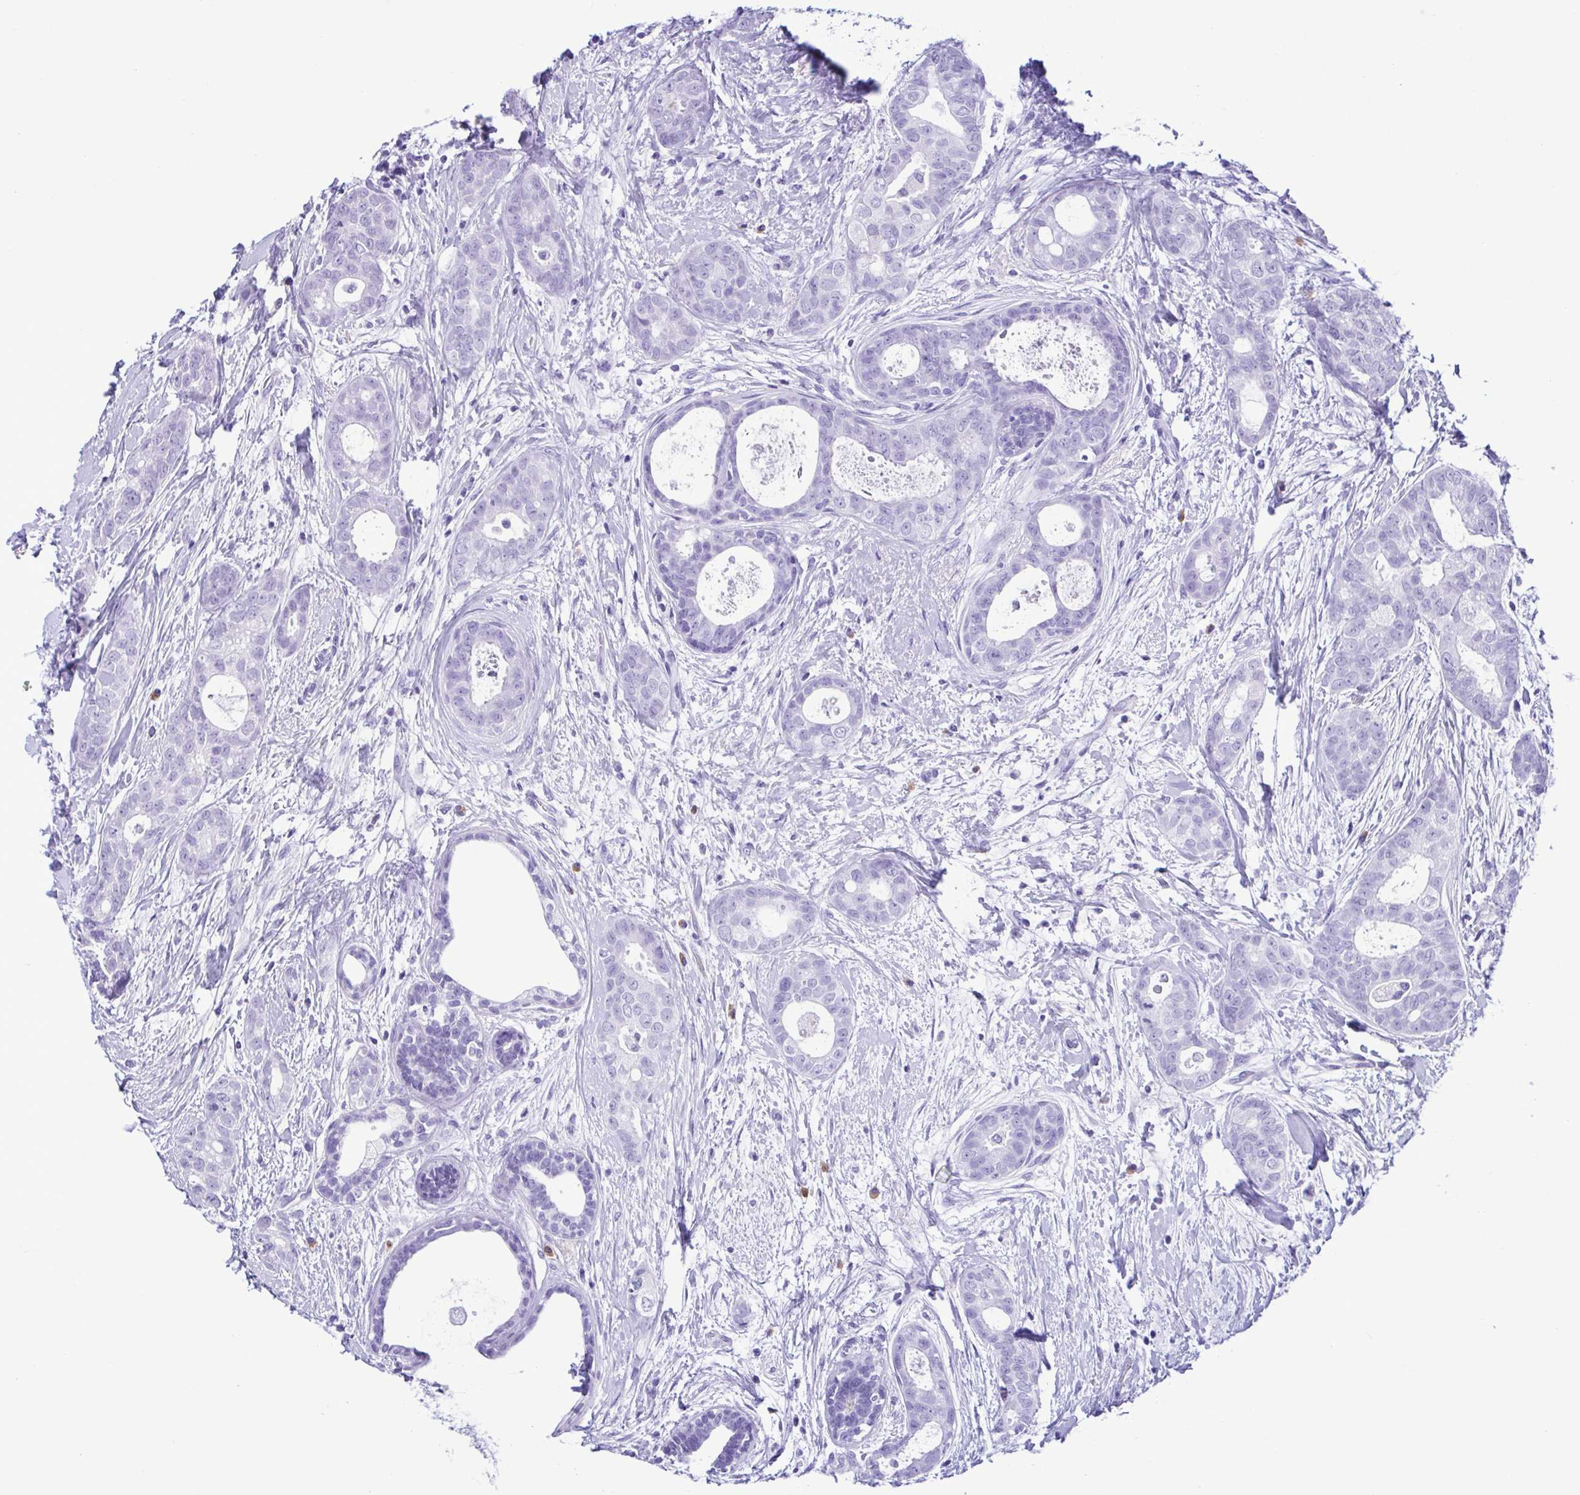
{"staining": {"intensity": "negative", "quantity": "none", "location": "none"}, "tissue": "breast cancer", "cell_type": "Tumor cells", "image_type": "cancer", "snomed": [{"axis": "morphology", "description": "Duct carcinoma"}, {"axis": "topography", "description": "Breast"}], "caption": "IHC histopathology image of invasive ductal carcinoma (breast) stained for a protein (brown), which reveals no expression in tumor cells.", "gene": "SPATA16", "patient": {"sex": "female", "age": 45}}